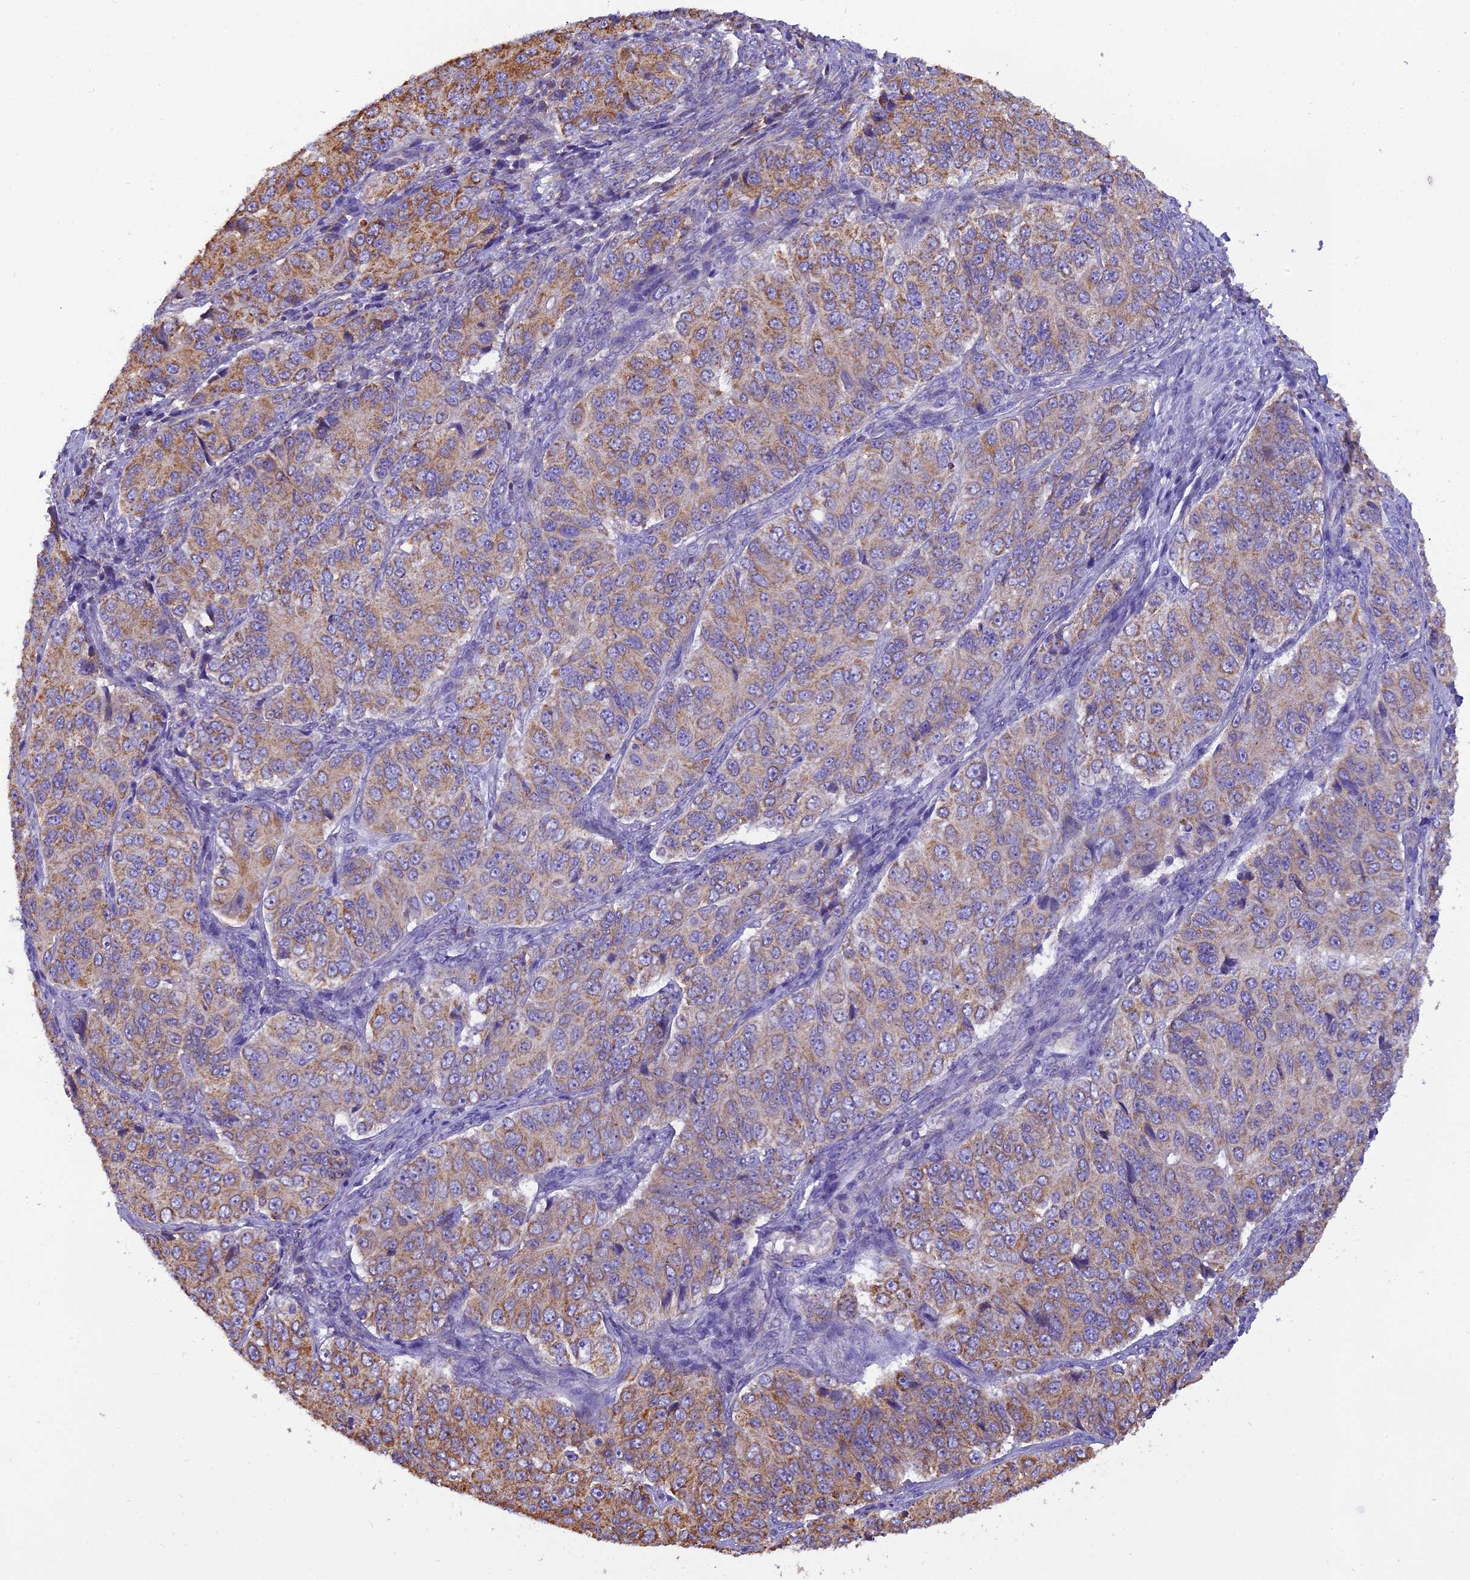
{"staining": {"intensity": "moderate", "quantity": ">75%", "location": "cytoplasmic/membranous"}, "tissue": "ovarian cancer", "cell_type": "Tumor cells", "image_type": "cancer", "snomed": [{"axis": "morphology", "description": "Carcinoma, endometroid"}, {"axis": "topography", "description": "Ovary"}], "caption": "DAB immunohistochemical staining of human endometroid carcinoma (ovarian) shows moderate cytoplasmic/membranous protein staining in about >75% of tumor cells.", "gene": "GPD1", "patient": {"sex": "female", "age": 51}}